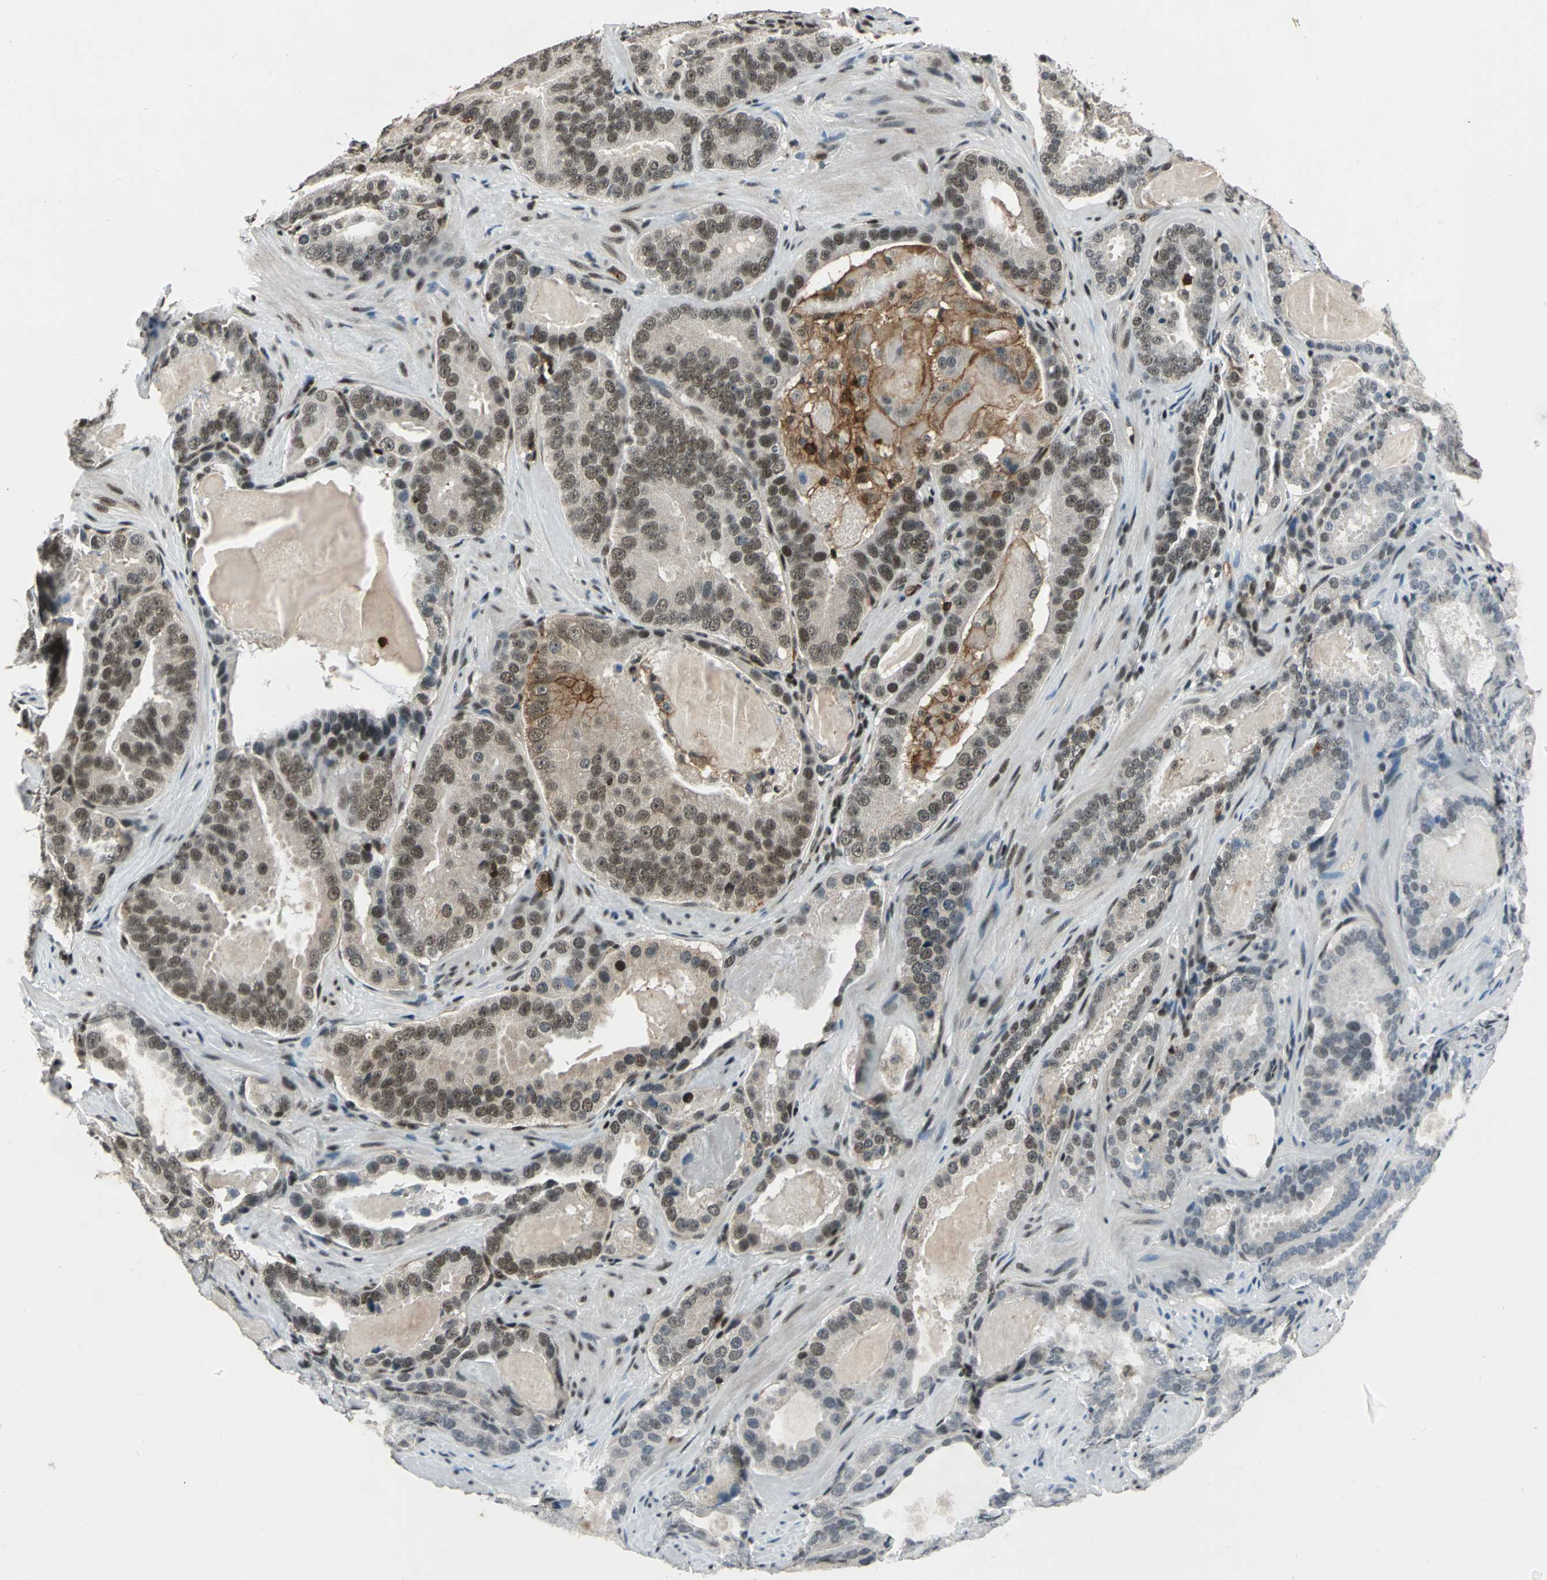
{"staining": {"intensity": "moderate", "quantity": "<25%", "location": "cytoplasmic/membranous,nuclear"}, "tissue": "prostate cancer", "cell_type": "Tumor cells", "image_type": "cancer", "snomed": [{"axis": "morphology", "description": "Adenocarcinoma, Low grade"}, {"axis": "topography", "description": "Prostate"}], "caption": "Immunohistochemistry photomicrograph of adenocarcinoma (low-grade) (prostate) stained for a protein (brown), which displays low levels of moderate cytoplasmic/membranous and nuclear staining in approximately <25% of tumor cells.", "gene": "NR2C2", "patient": {"sex": "male", "age": 59}}